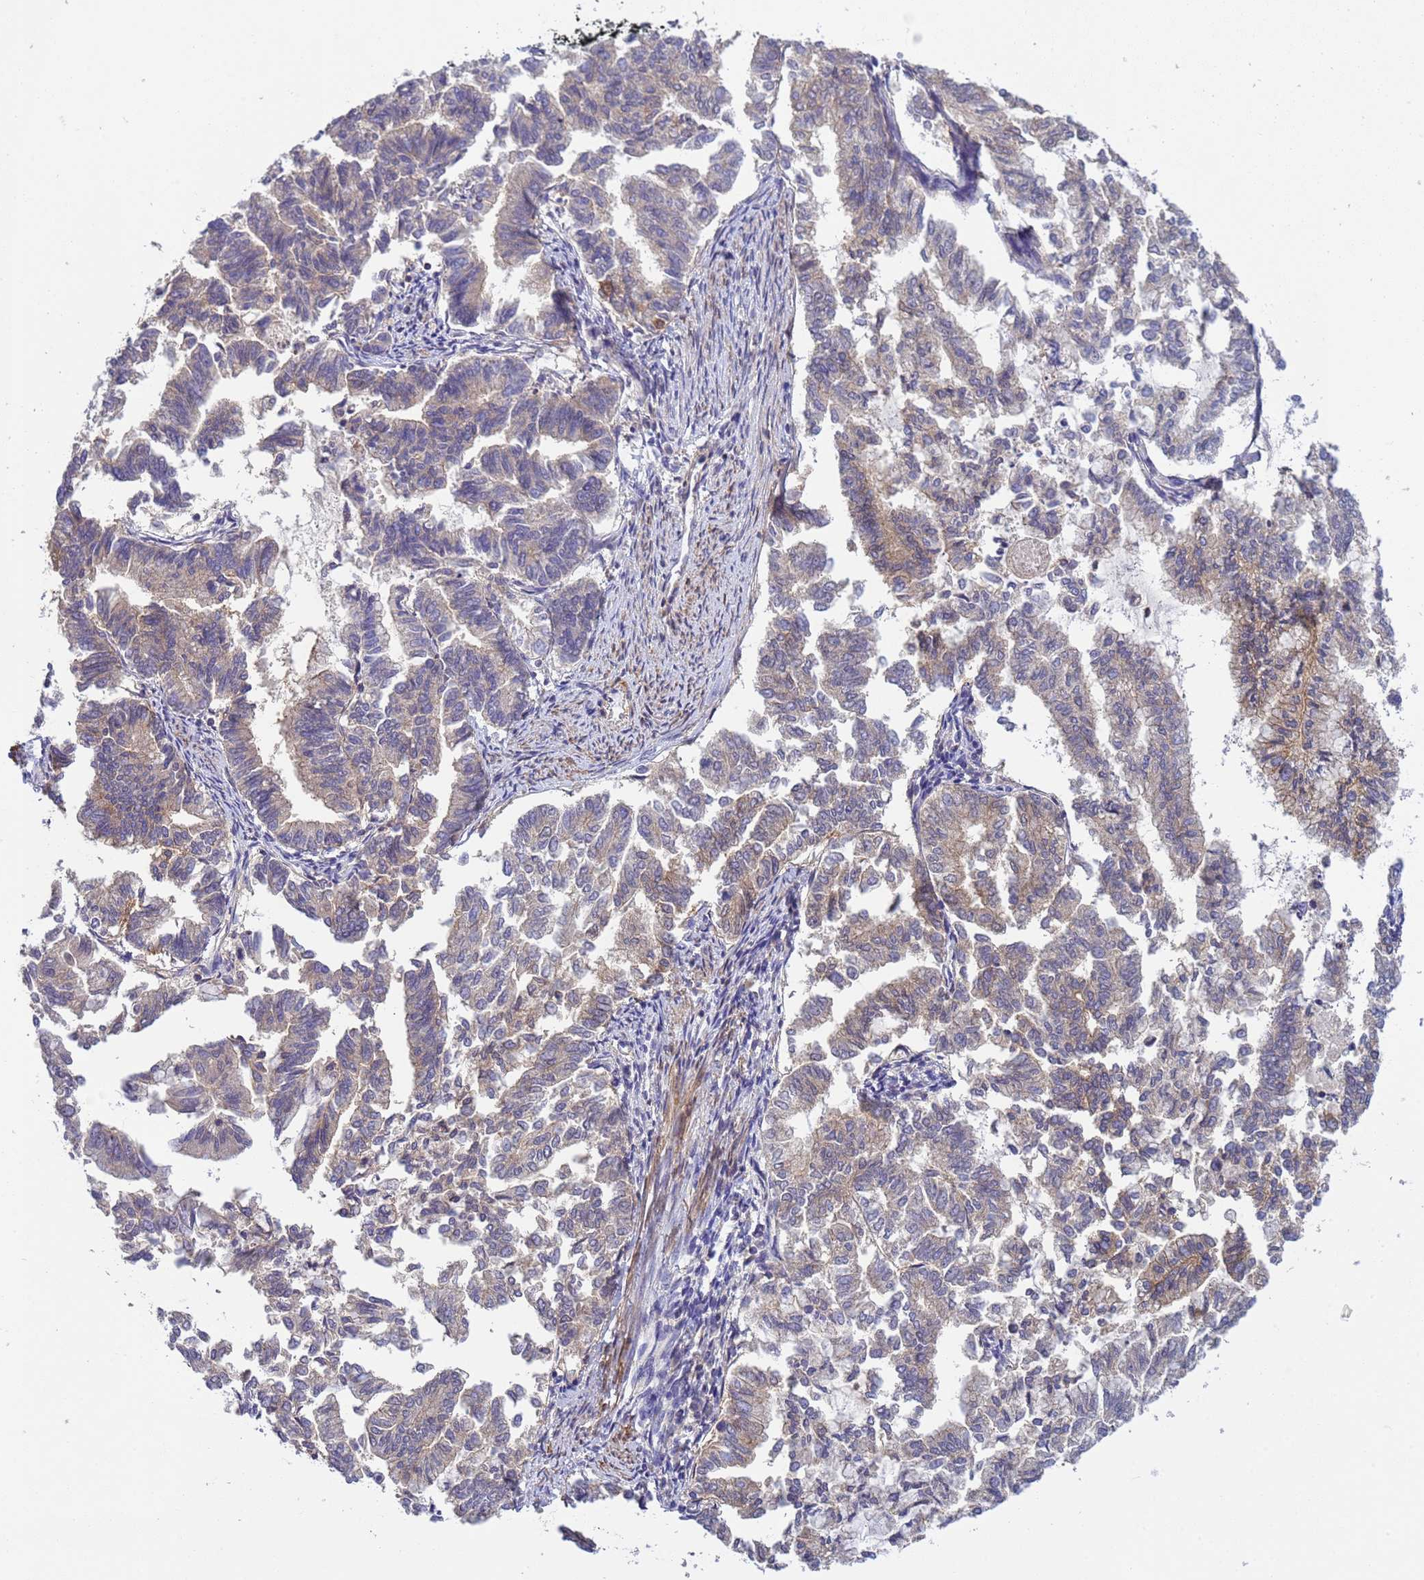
{"staining": {"intensity": "weak", "quantity": "25%-75%", "location": "cytoplasmic/membranous"}, "tissue": "endometrial cancer", "cell_type": "Tumor cells", "image_type": "cancer", "snomed": [{"axis": "morphology", "description": "Adenocarcinoma, NOS"}, {"axis": "topography", "description": "Endometrium"}], "caption": "Brown immunohistochemical staining in human adenocarcinoma (endometrial) shows weak cytoplasmic/membranous positivity in approximately 25%-75% of tumor cells.", "gene": "KLHL13", "patient": {"sex": "female", "age": 79}}